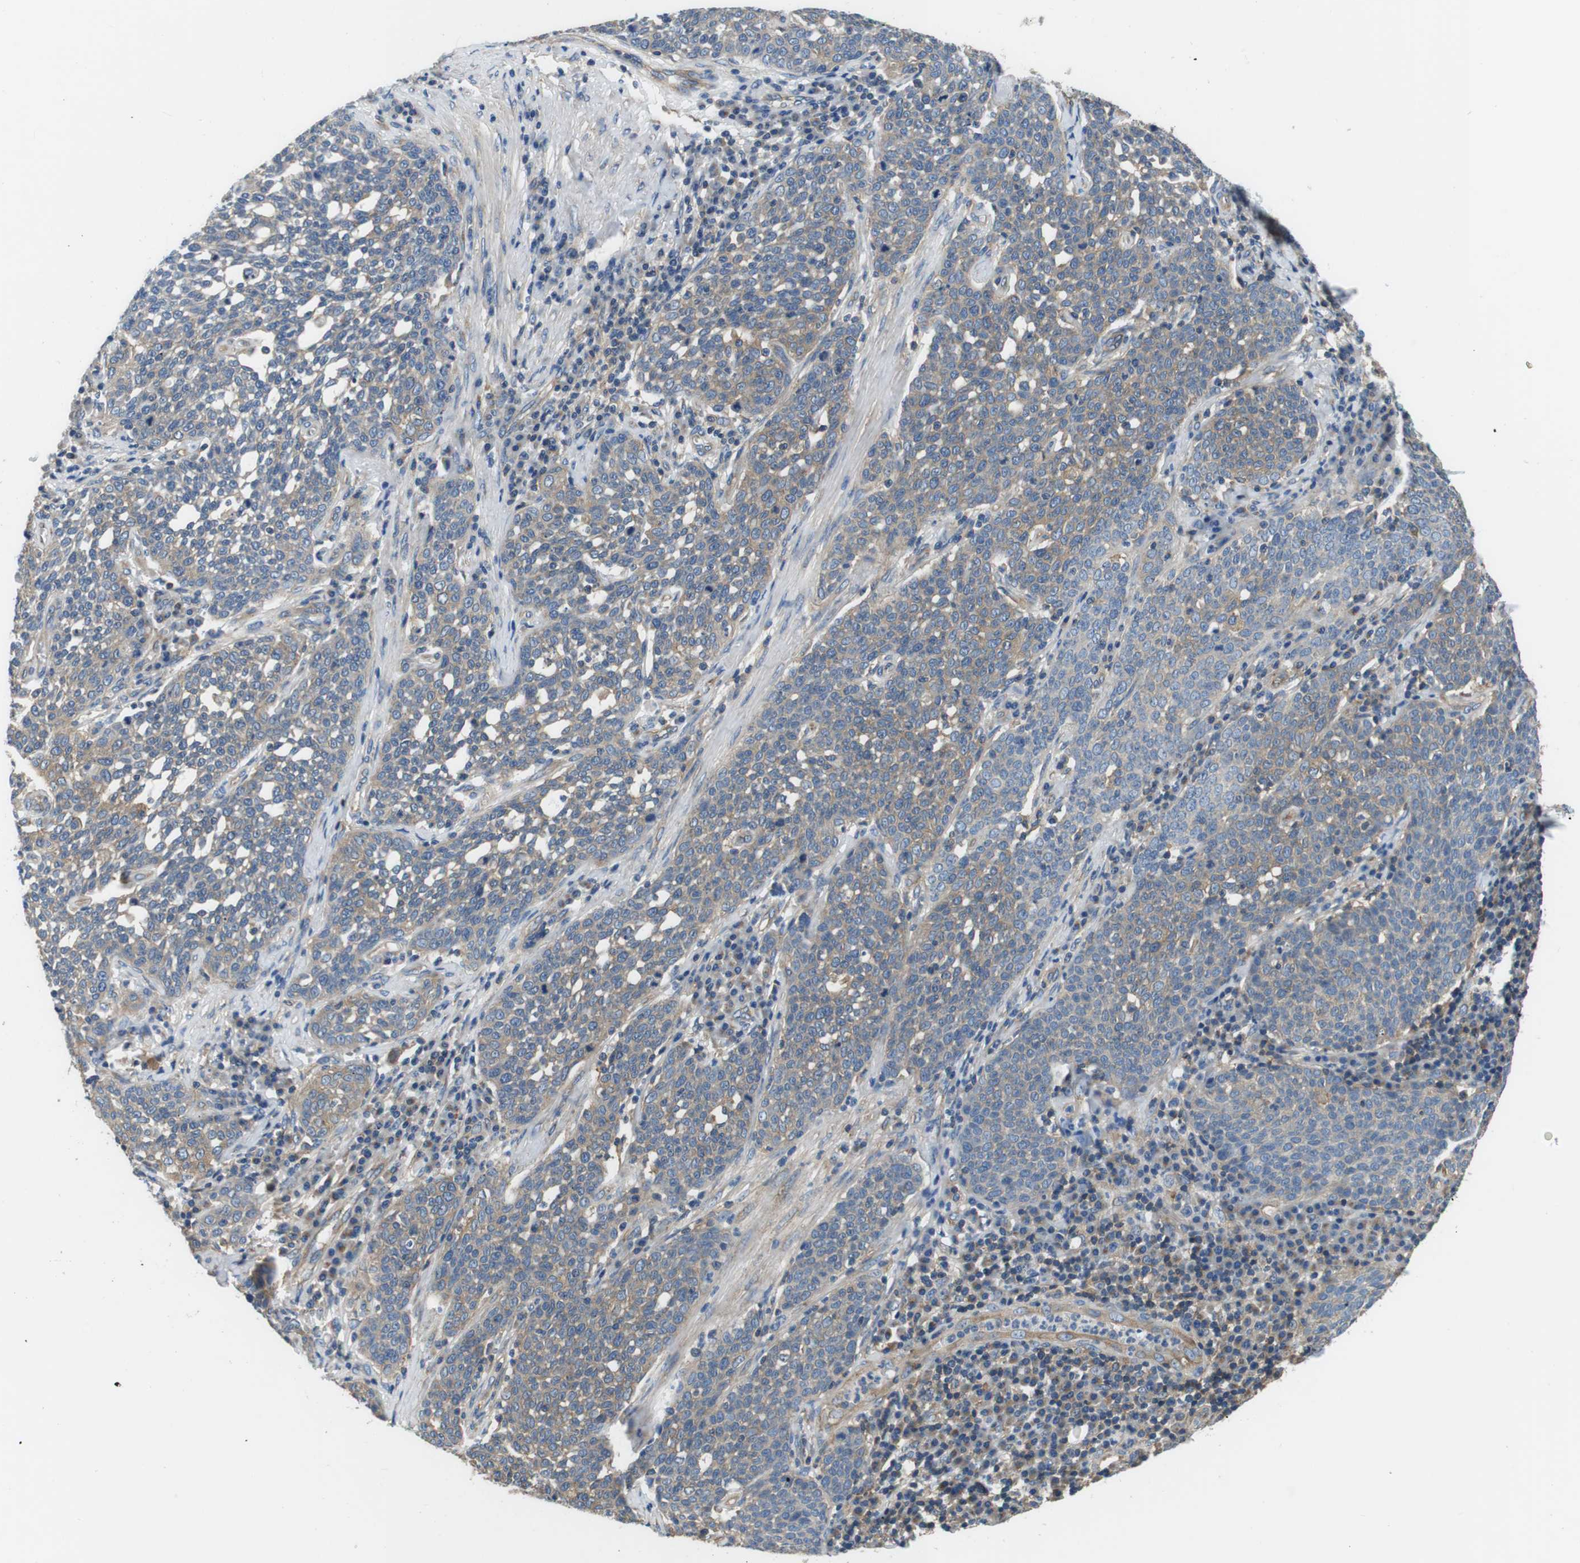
{"staining": {"intensity": "weak", "quantity": ">75%", "location": "cytoplasmic/membranous"}, "tissue": "cervical cancer", "cell_type": "Tumor cells", "image_type": "cancer", "snomed": [{"axis": "morphology", "description": "Squamous cell carcinoma, NOS"}, {"axis": "topography", "description": "Cervix"}], "caption": "Protein expression analysis of cervical cancer exhibits weak cytoplasmic/membranous staining in about >75% of tumor cells.", "gene": "DENND4C", "patient": {"sex": "female", "age": 34}}